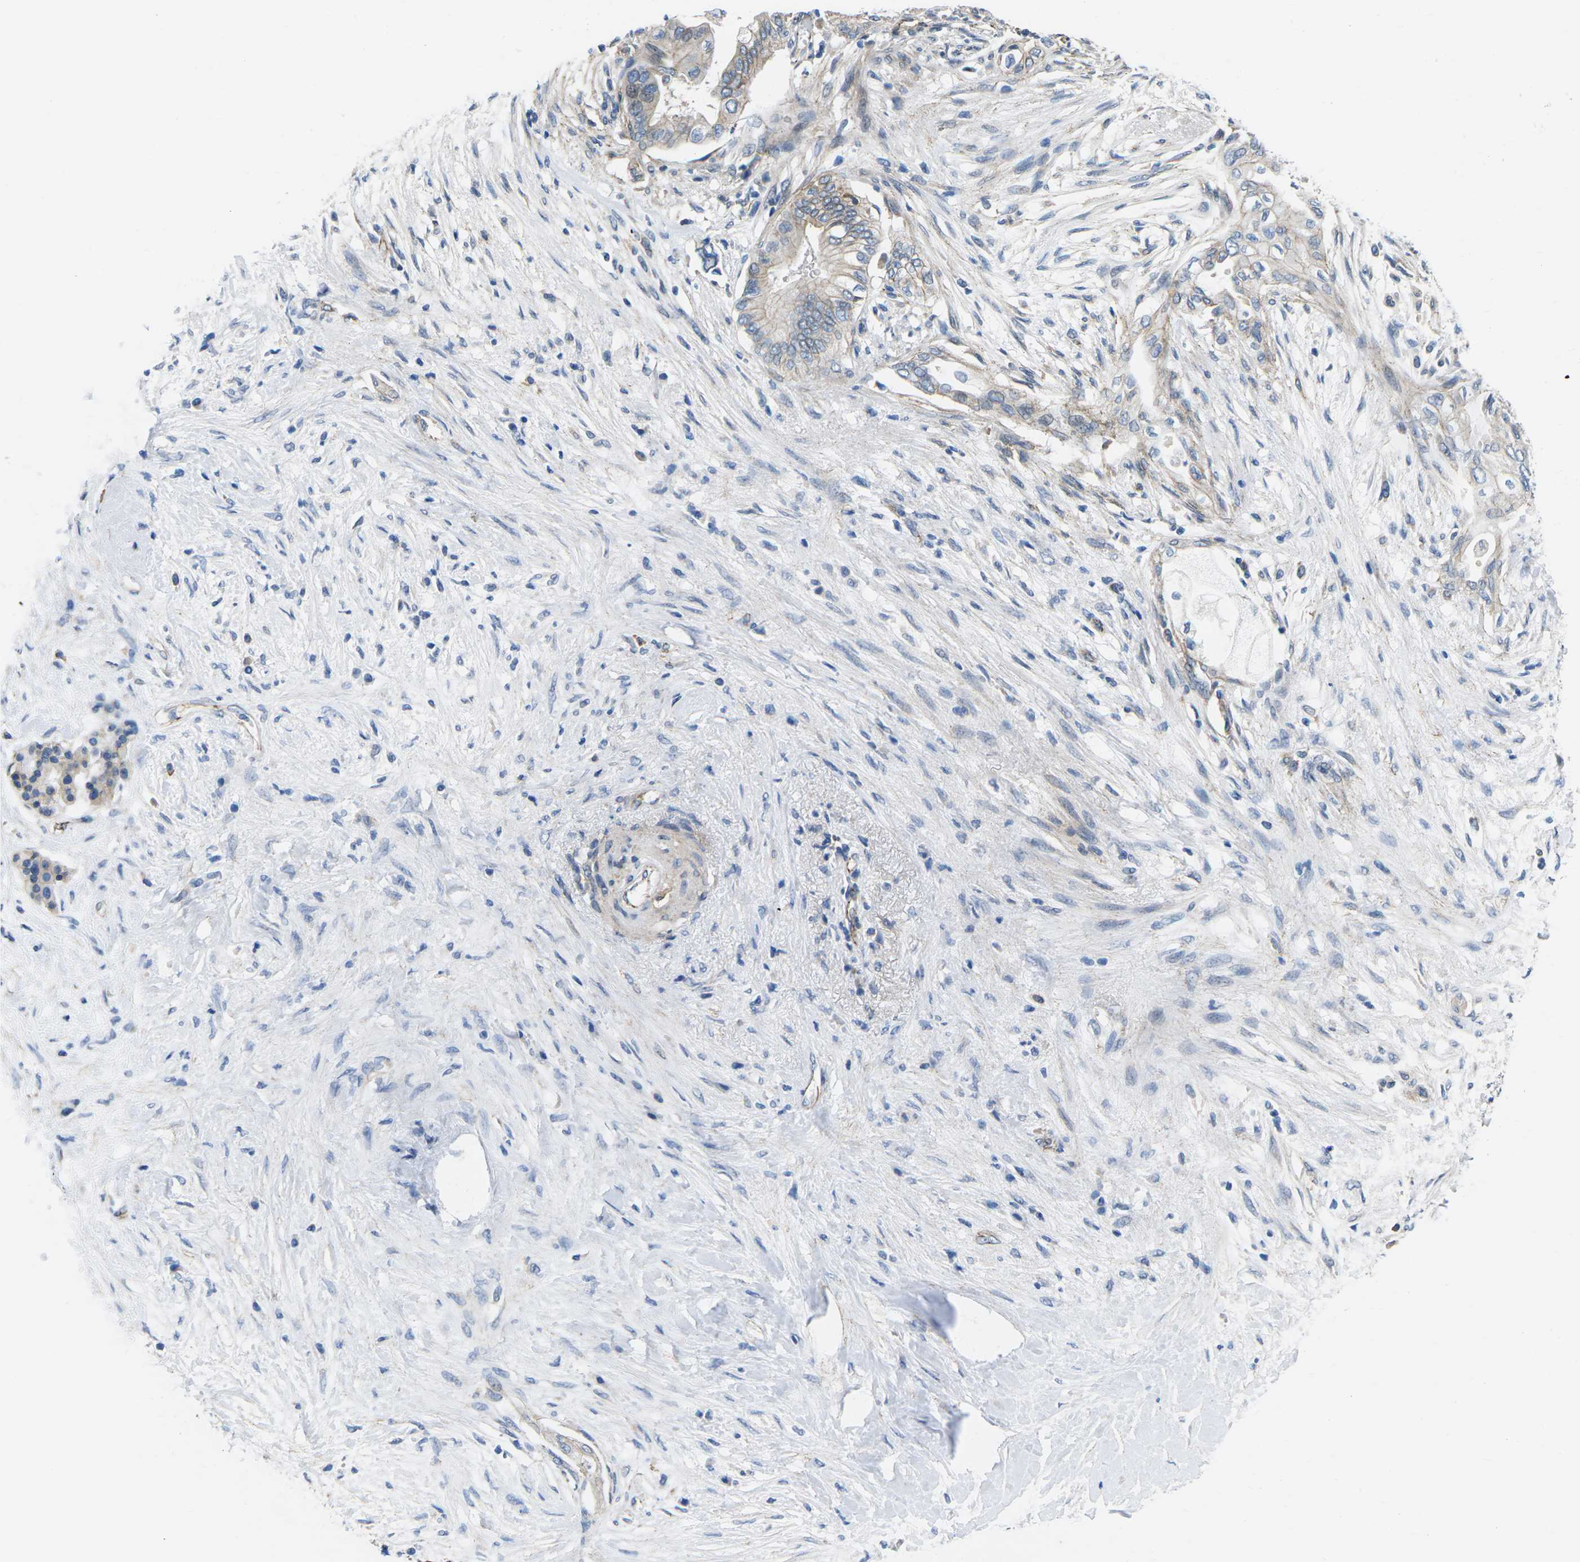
{"staining": {"intensity": "weak", "quantity": "<25%", "location": "cytoplasmic/membranous"}, "tissue": "pancreatic cancer", "cell_type": "Tumor cells", "image_type": "cancer", "snomed": [{"axis": "morphology", "description": "Normal tissue, NOS"}, {"axis": "morphology", "description": "Adenocarcinoma, NOS"}, {"axis": "topography", "description": "Pancreas"}, {"axis": "topography", "description": "Duodenum"}], "caption": "This is an immunohistochemistry (IHC) image of adenocarcinoma (pancreatic). There is no expression in tumor cells.", "gene": "CTNND1", "patient": {"sex": "female", "age": 60}}